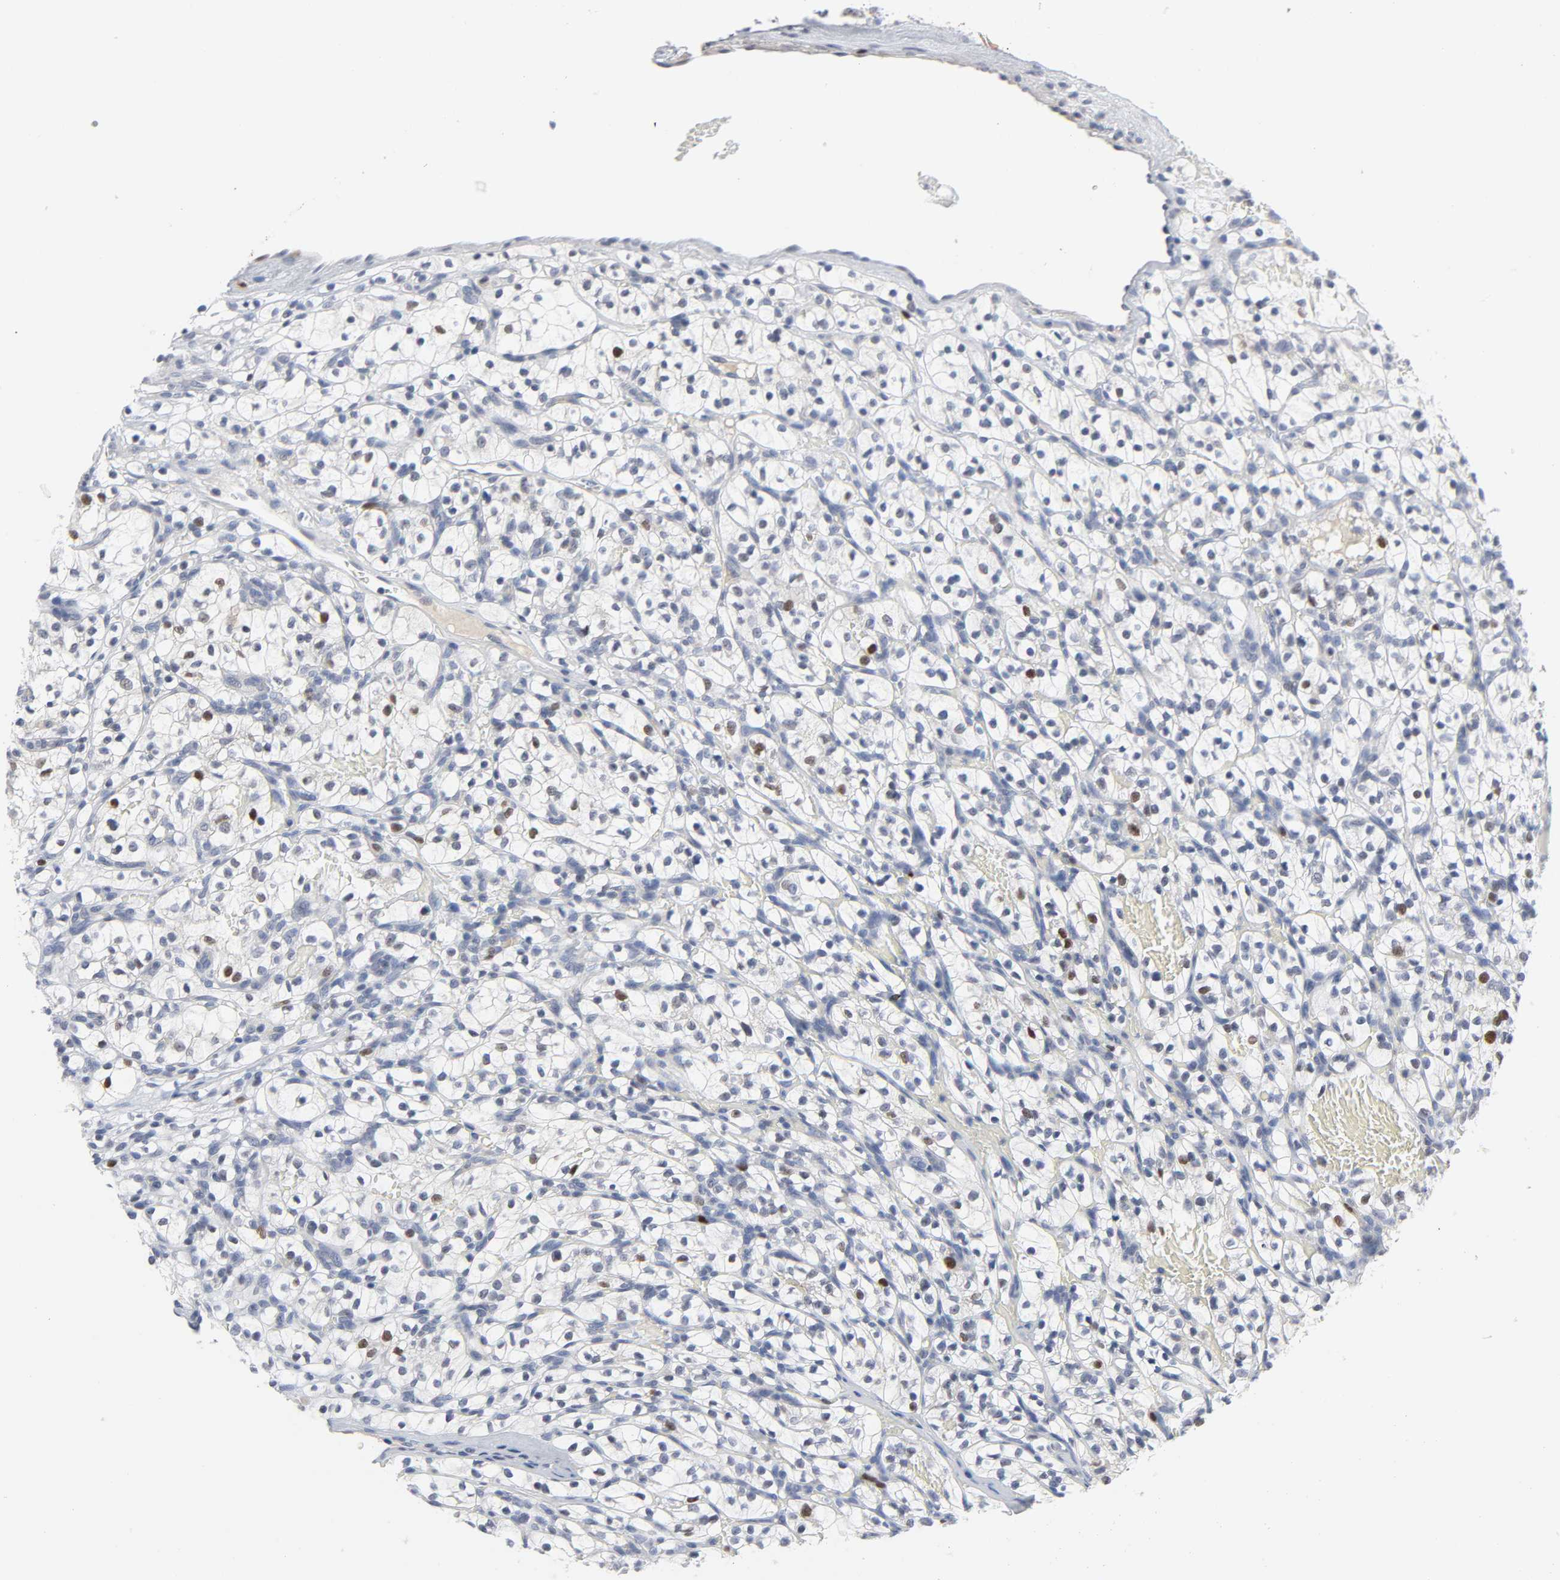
{"staining": {"intensity": "weak", "quantity": "<25%", "location": "nuclear"}, "tissue": "renal cancer", "cell_type": "Tumor cells", "image_type": "cancer", "snomed": [{"axis": "morphology", "description": "Adenocarcinoma, NOS"}, {"axis": "topography", "description": "Kidney"}], "caption": "Immunohistochemistry (IHC) histopathology image of neoplastic tissue: adenocarcinoma (renal) stained with DAB (3,3'-diaminobenzidine) reveals no significant protein staining in tumor cells.", "gene": "WEE1", "patient": {"sex": "female", "age": 57}}